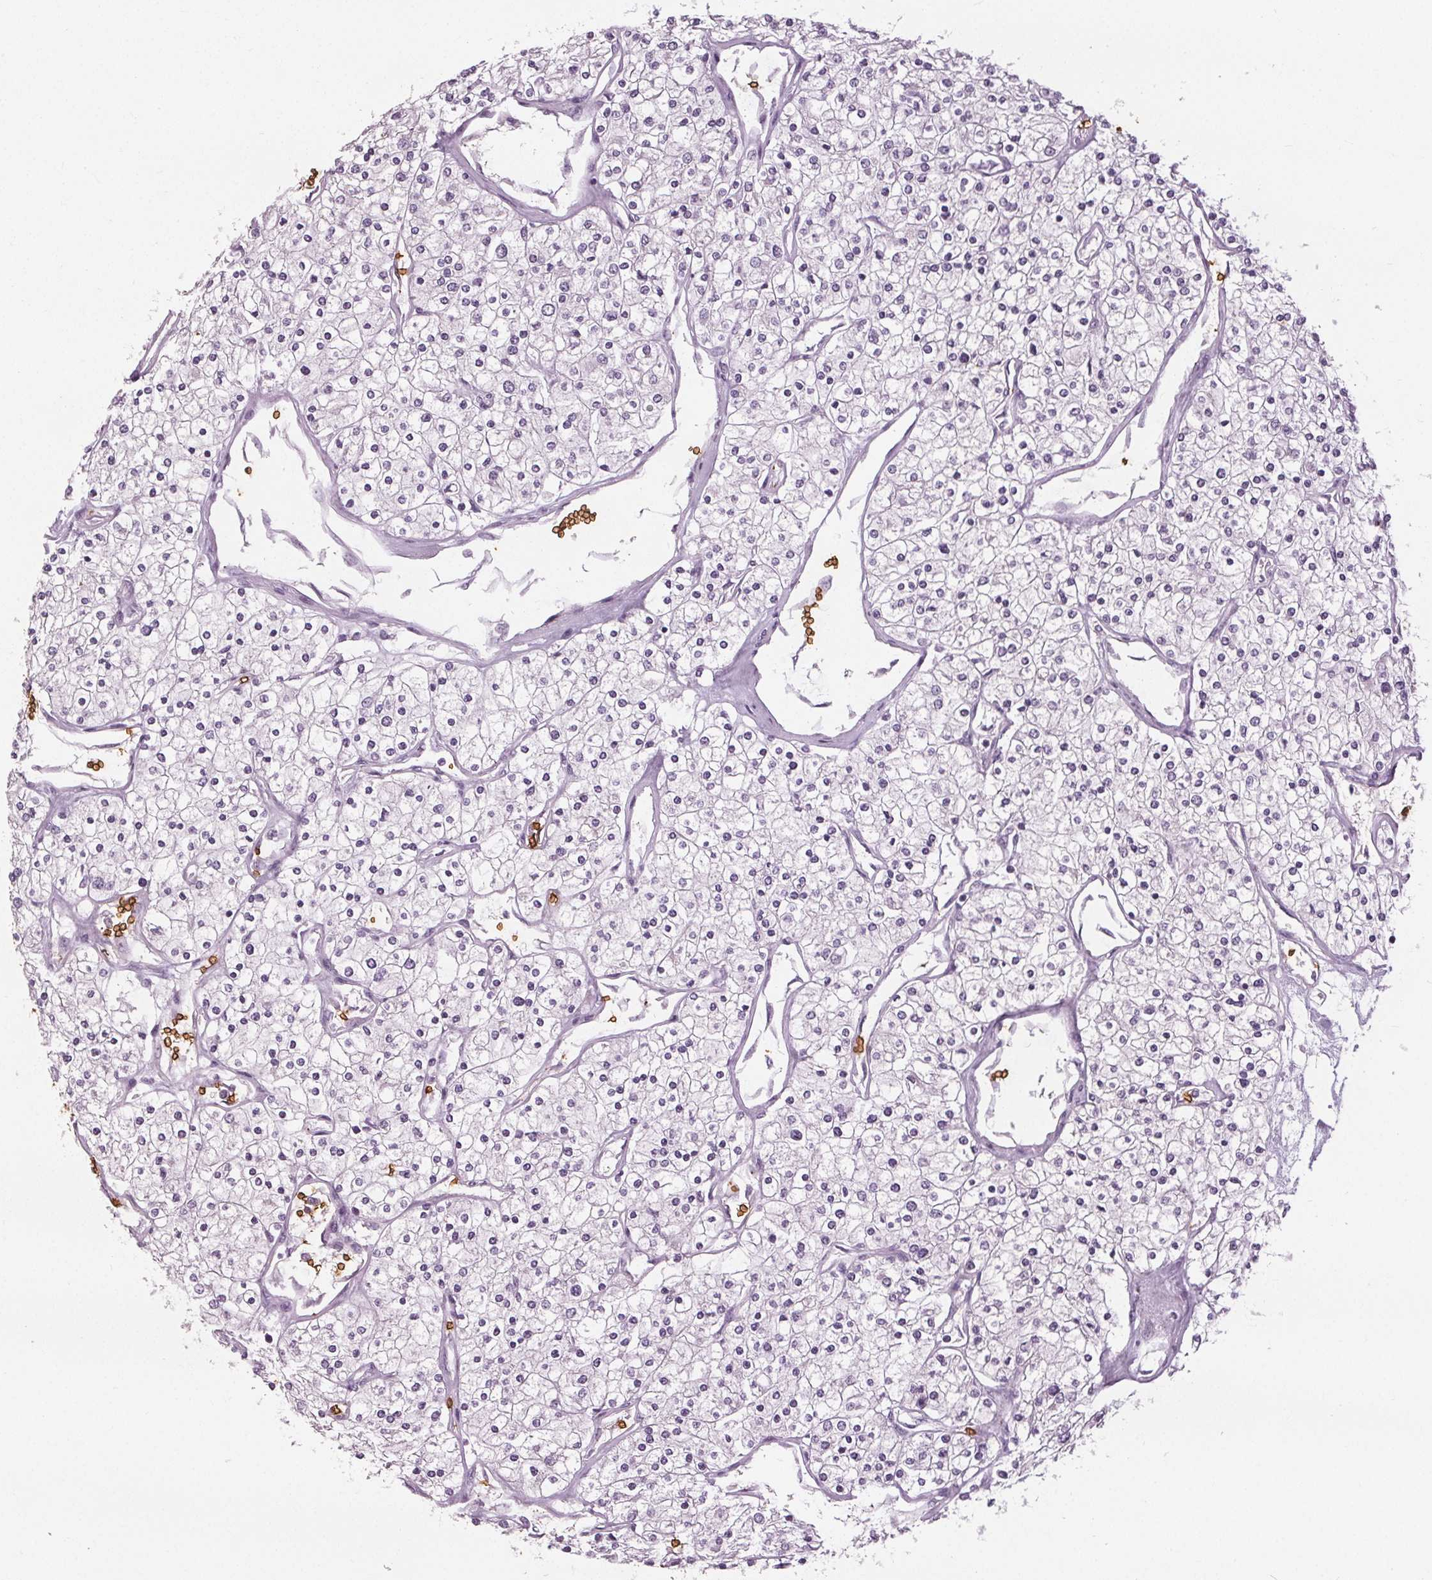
{"staining": {"intensity": "negative", "quantity": "none", "location": "none"}, "tissue": "renal cancer", "cell_type": "Tumor cells", "image_type": "cancer", "snomed": [{"axis": "morphology", "description": "Adenocarcinoma, NOS"}, {"axis": "topography", "description": "Kidney"}], "caption": "Renal cancer was stained to show a protein in brown. There is no significant positivity in tumor cells.", "gene": "SLC4A1", "patient": {"sex": "male", "age": 80}}